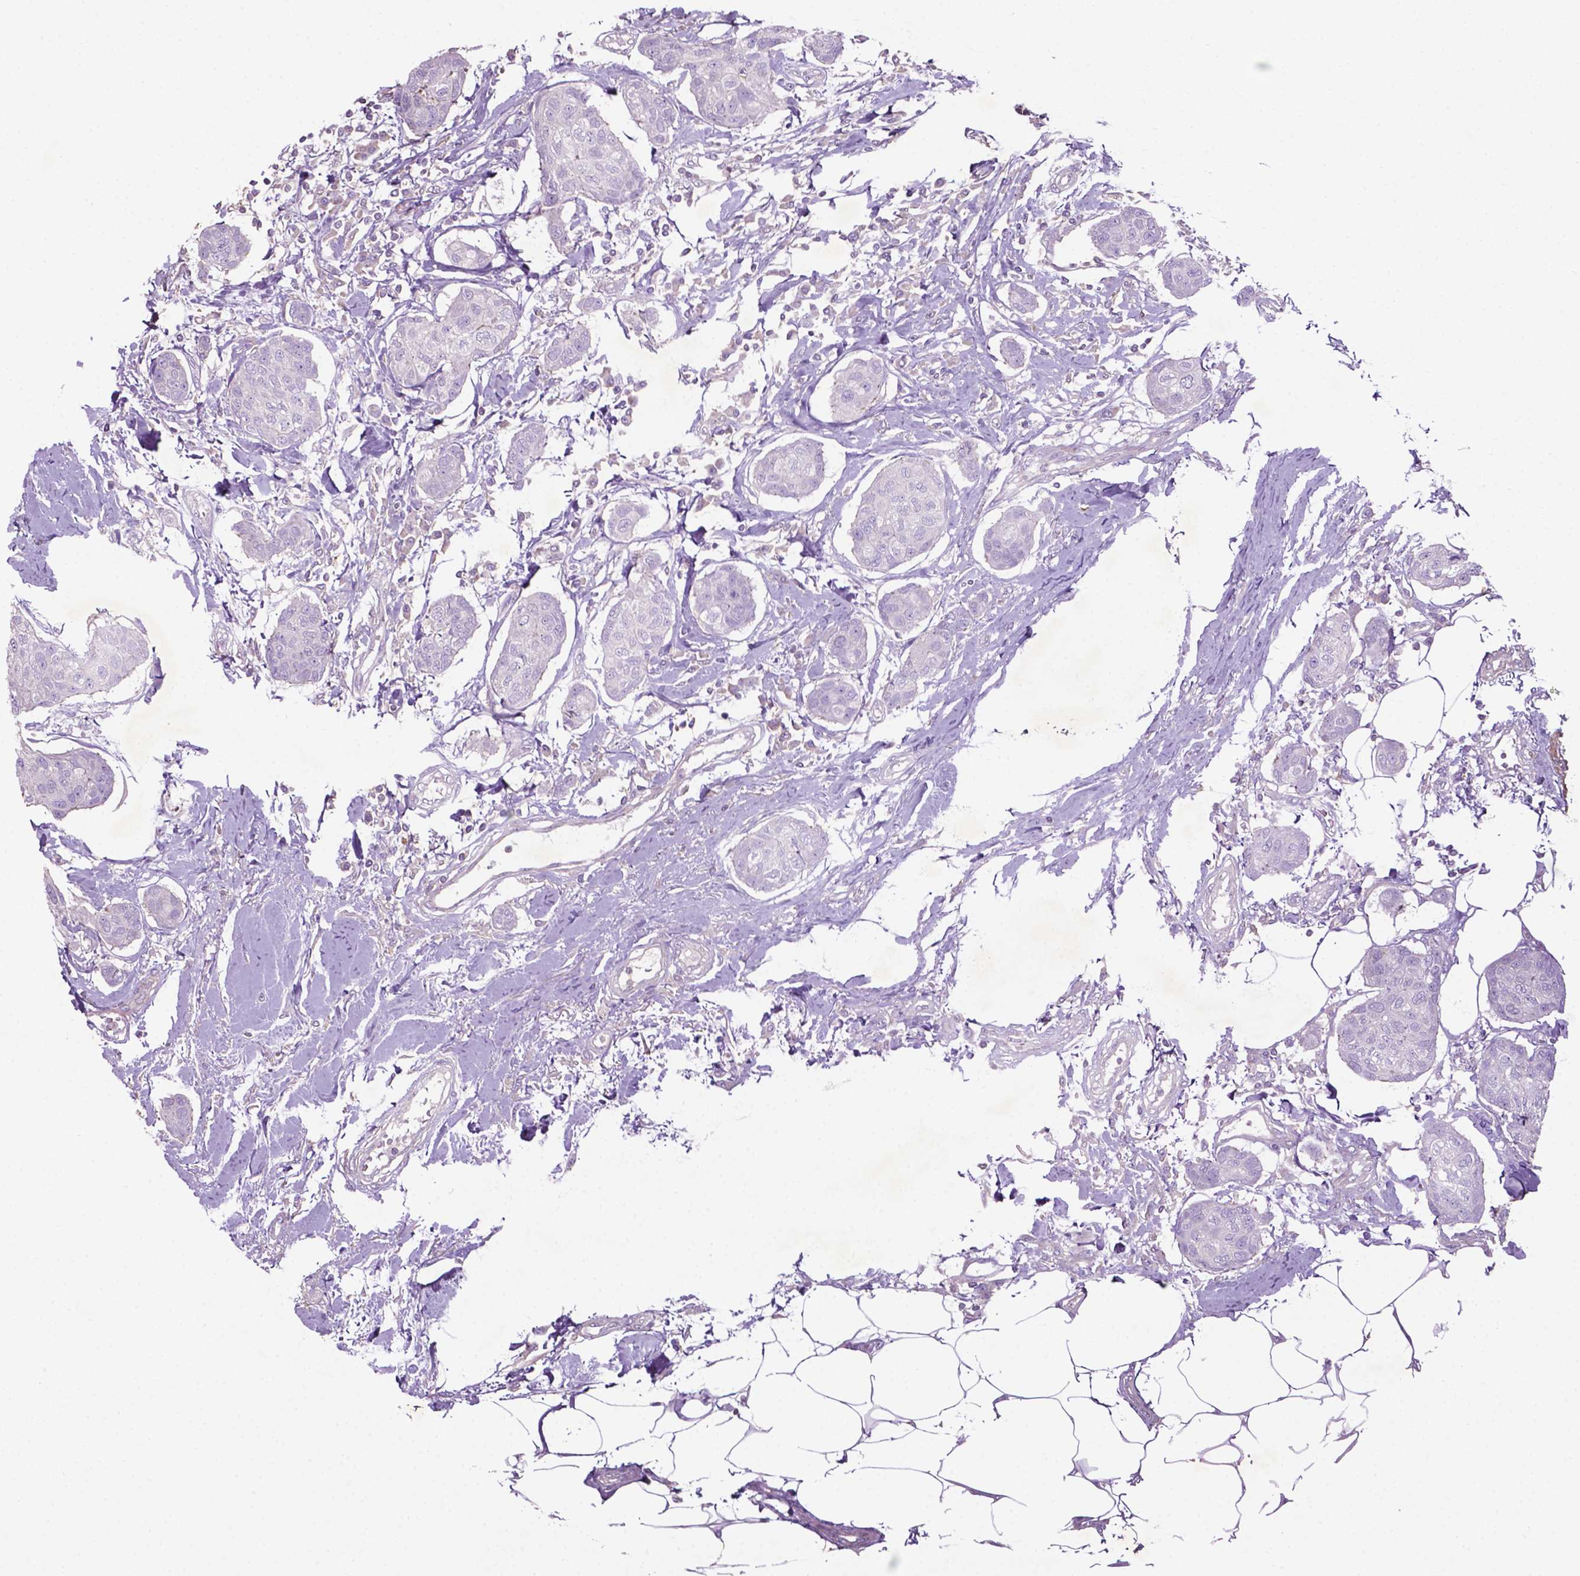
{"staining": {"intensity": "negative", "quantity": "none", "location": "none"}, "tissue": "breast cancer", "cell_type": "Tumor cells", "image_type": "cancer", "snomed": [{"axis": "morphology", "description": "Duct carcinoma"}, {"axis": "topography", "description": "Breast"}], "caption": "Immunohistochemistry (IHC) micrograph of neoplastic tissue: invasive ductal carcinoma (breast) stained with DAB demonstrates no significant protein expression in tumor cells. (DAB (3,3'-diaminobenzidine) IHC visualized using brightfield microscopy, high magnification).", "gene": "BMP4", "patient": {"sex": "female", "age": 80}}